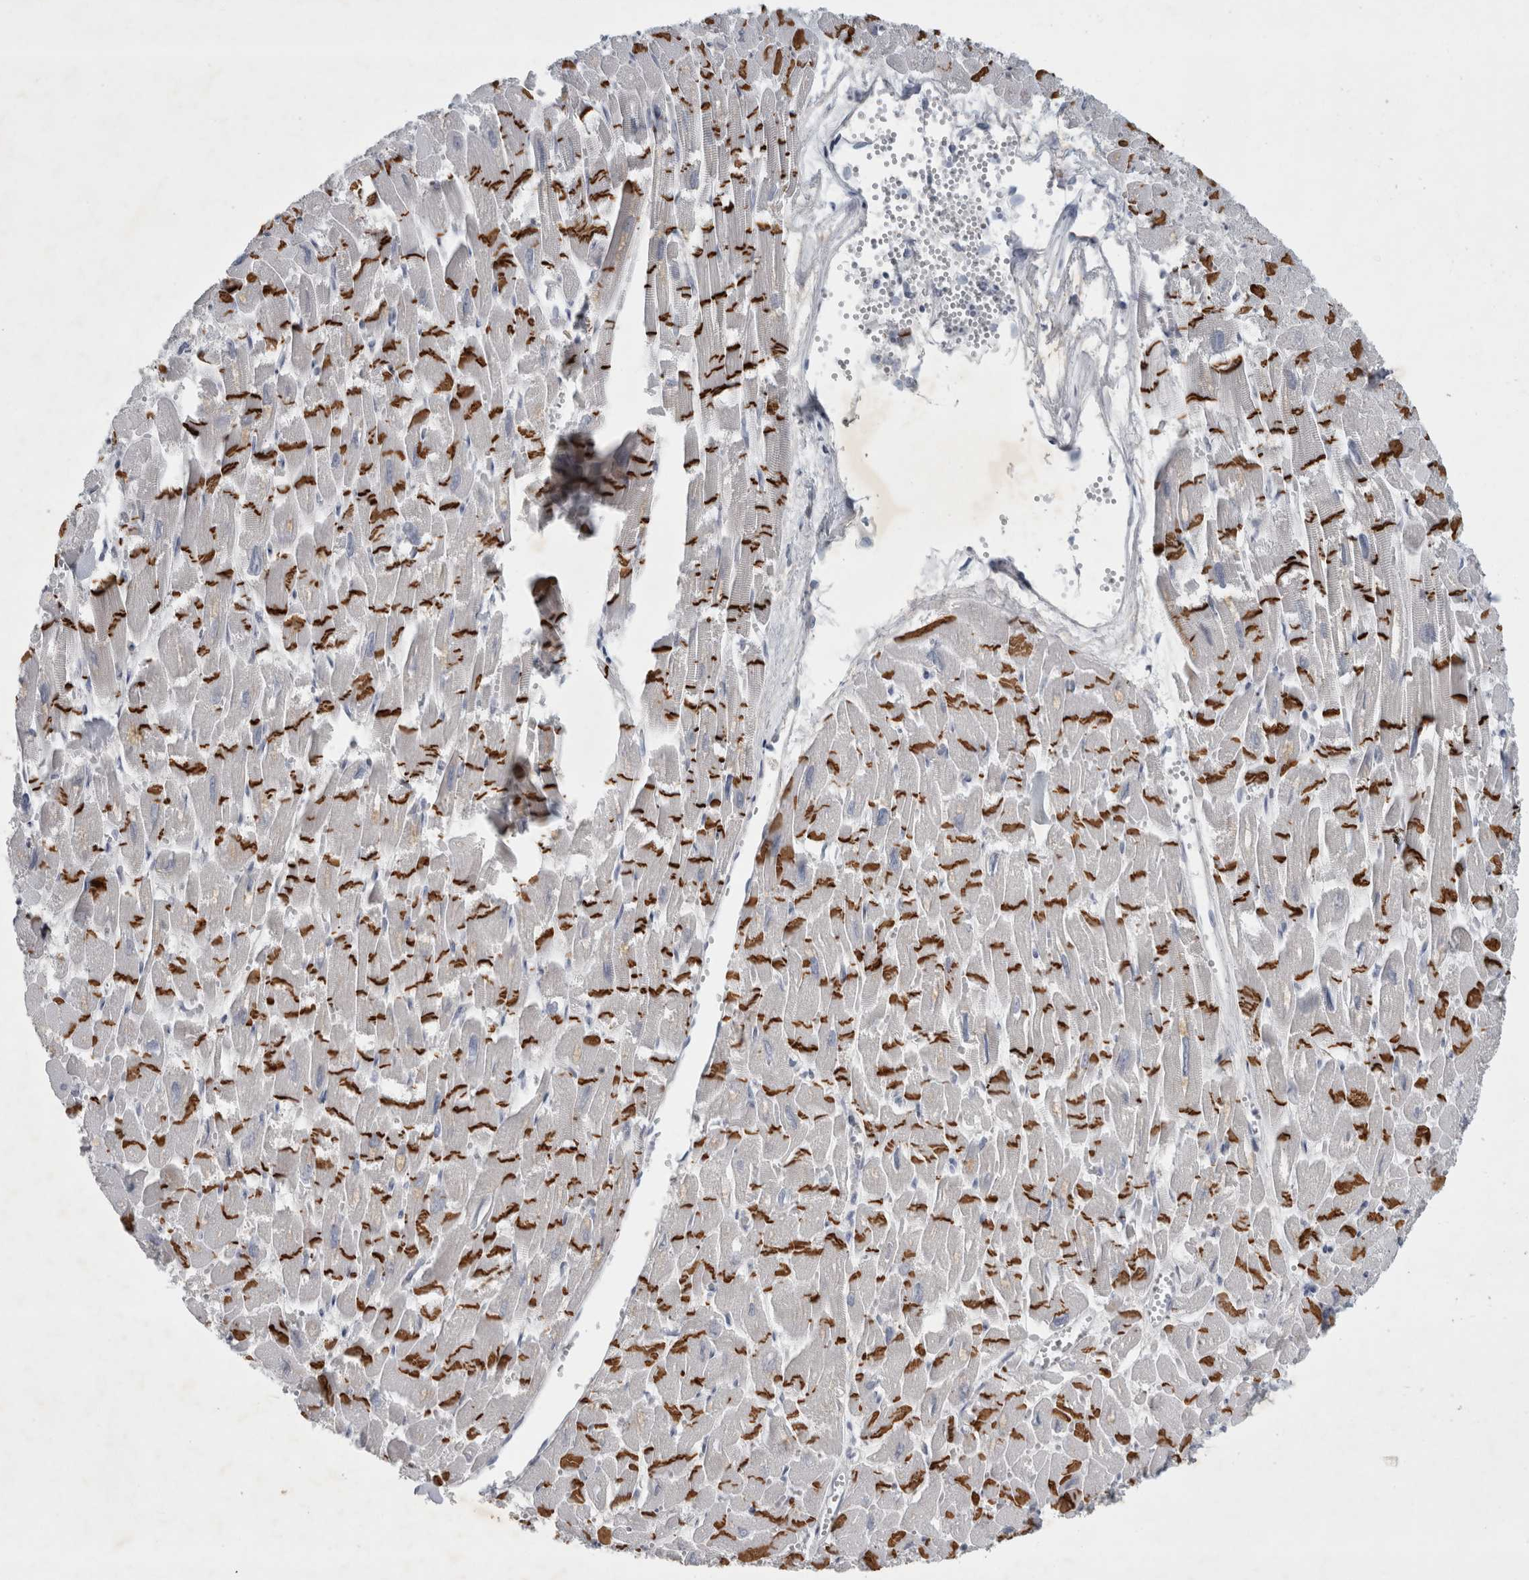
{"staining": {"intensity": "strong", "quantity": ">75%", "location": "cytoplasmic/membranous"}, "tissue": "heart muscle", "cell_type": "Cardiomyocytes", "image_type": "normal", "snomed": [{"axis": "morphology", "description": "Normal tissue, NOS"}, {"axis": "topography", "description": "Heart"}], "caption": "About >75% of cardiomyocytes in benign human heart muscle display strong cytoplasmic/membranous protein expression as visualized by brown immunohistochemical staining.", "gene": "FXYD7", "patient": {"sex": "male", "age": 54}}